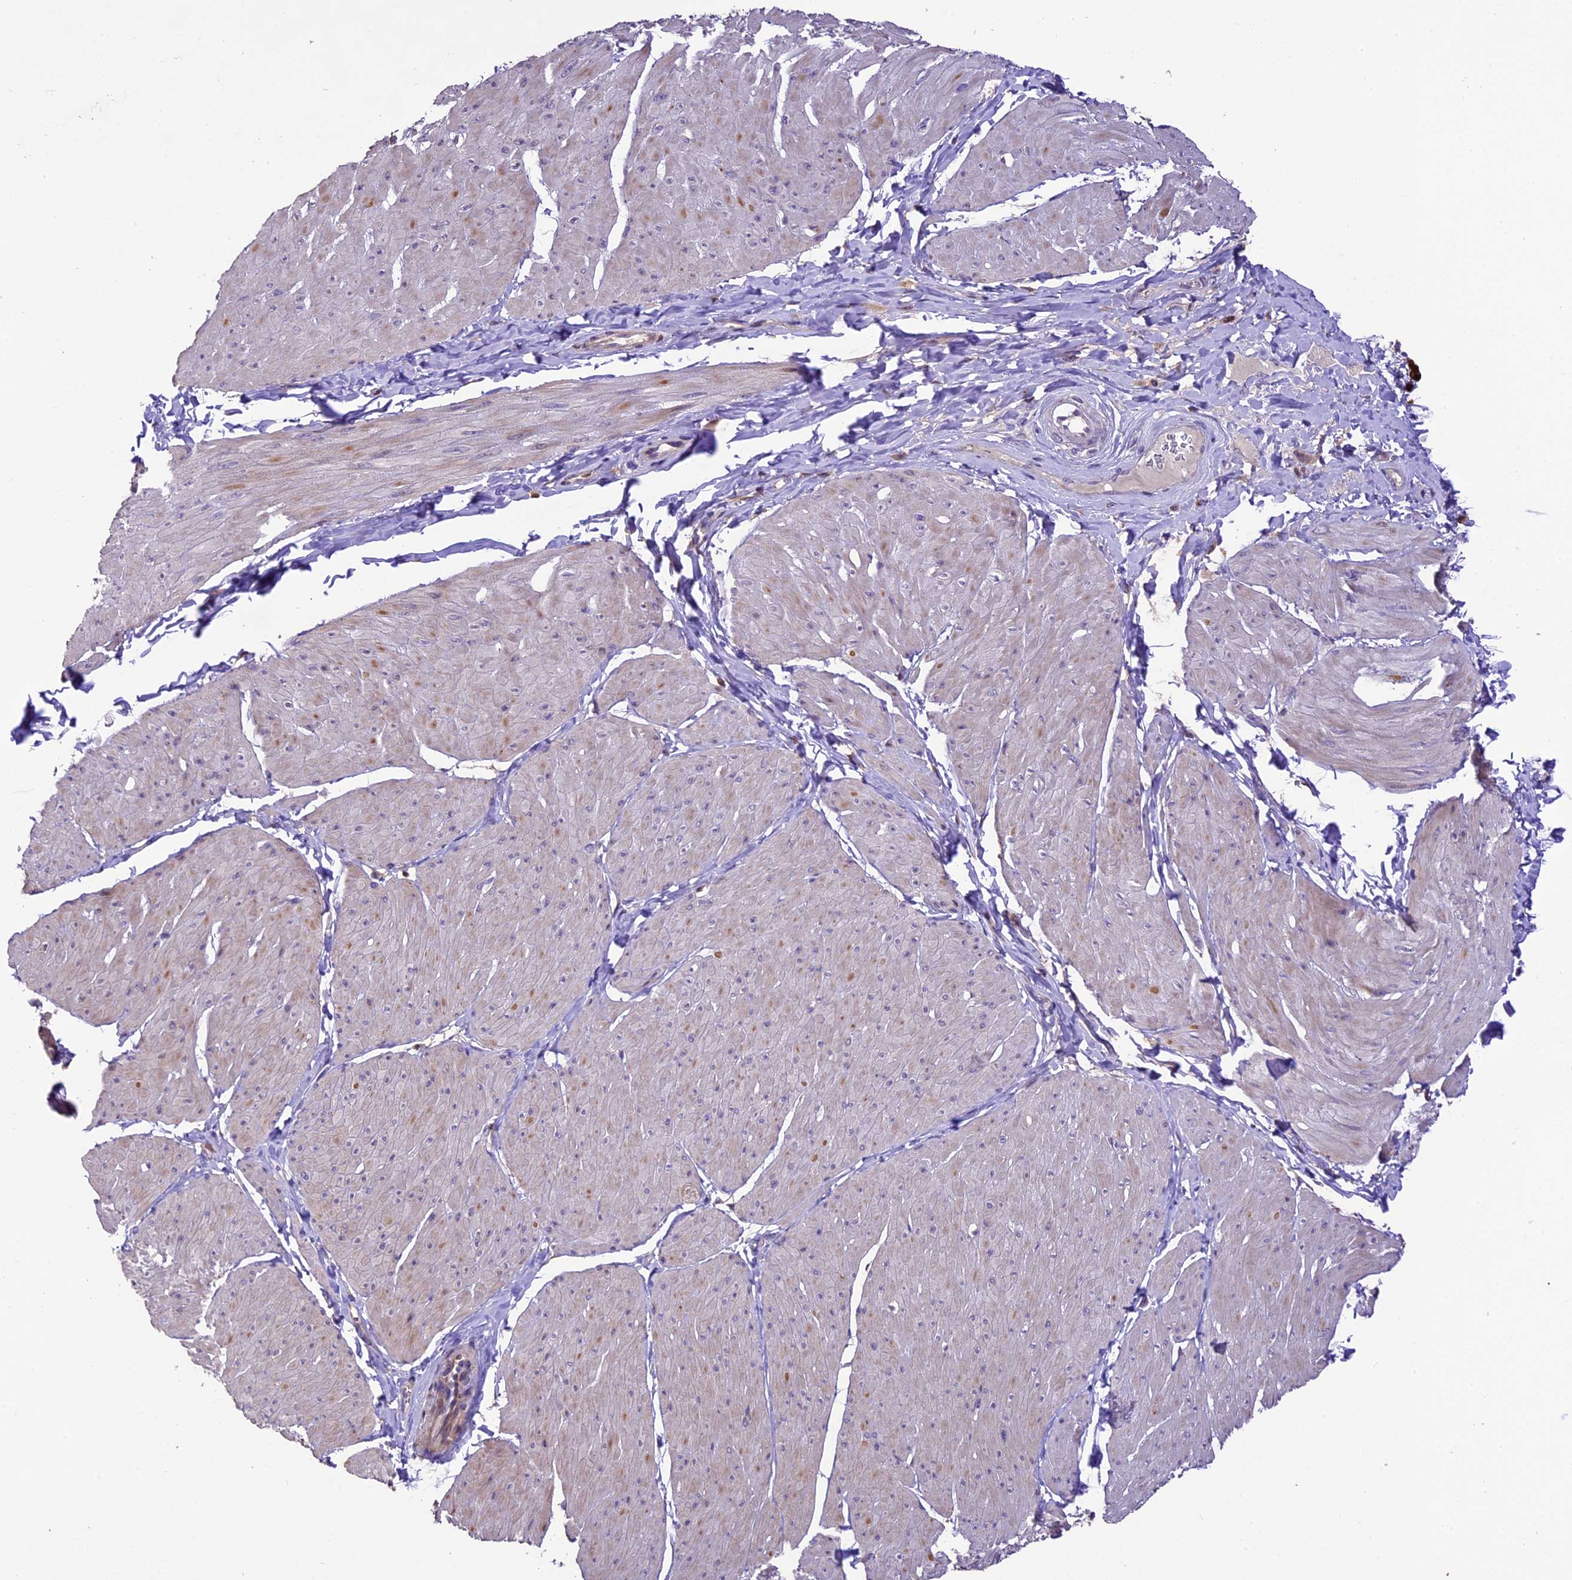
{"staining": {"intensity": "negative", "quantity": "none", "location": "none"}, "tissue": "smooth muscle", "cell_type": "Smooth muscle cells", "image_type": "normal", "snomed": [{"axis": "morphology", "description": "Urothelial carcinoma, High grade"}, {"axis": "topography", "description": "Urinary bladder"}], "caption": "IHC of normal human smooth muscle exhibits no staining in smooth muscle cells.", "gene": "DGKH", "patient": {"sex": "male", "age": 46}}